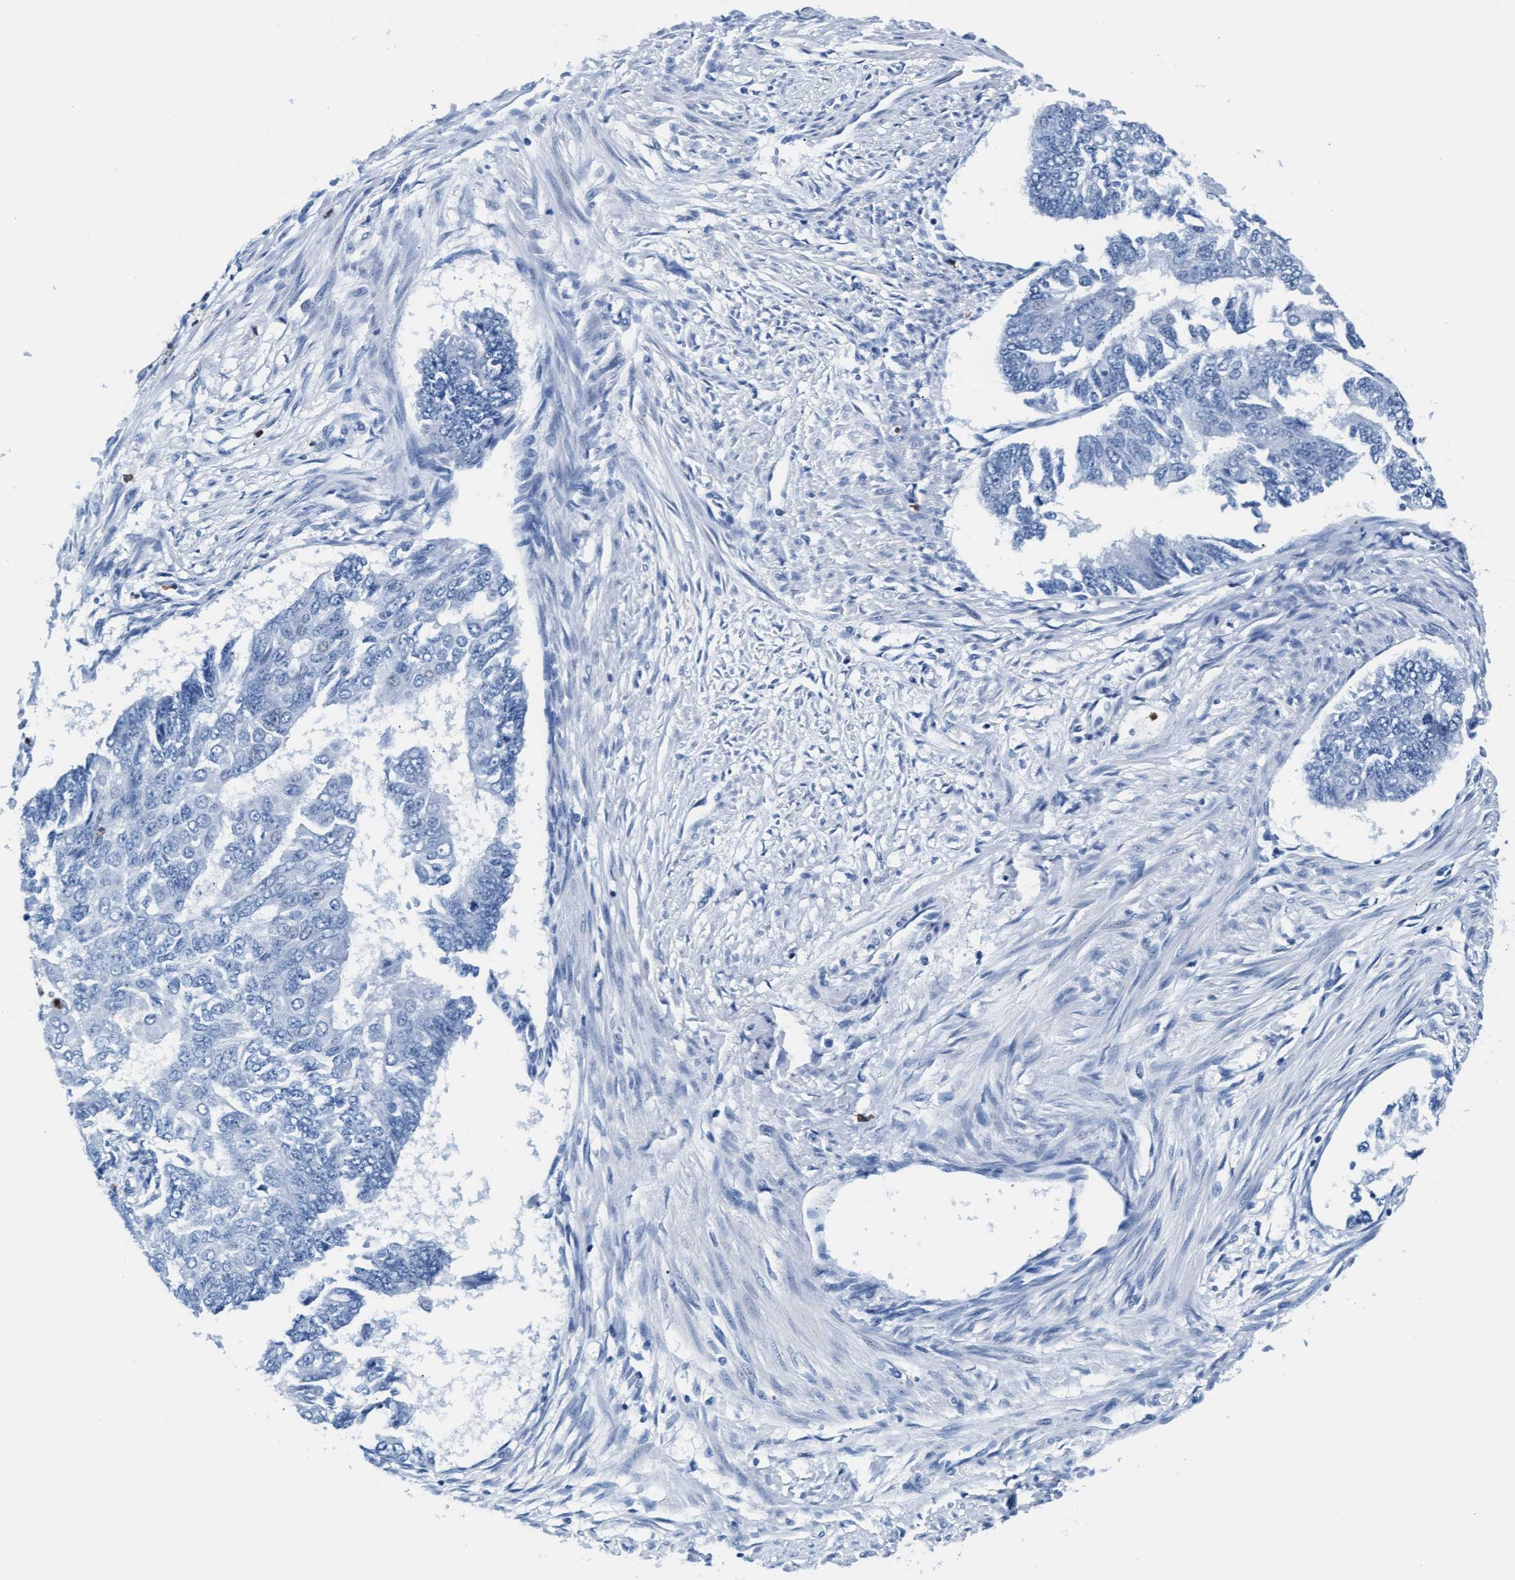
{"staining": {"intensity": "negative", "quantity": "none", "location": "none"}, "tissue": "endometrial cancer", "cell_type": "Tumor cells", "image_type": "cancer", "snomed": [{"axis": "morphology", "description": "Adenocarcinoma, NOS"}, {"axis": "topography", "description": "Endometrium"}], "caption": "Immunohistochemistry (IHC) of adenocarcinoma (endometrial) displays no positivity in tumor cells. The staining was performed using DAB (3,3'-diaminobenzidine) to visualize the protein expression in brown, while the nuclei were stained in blue with hematoxylin (Magnification: 20x).", "gene": "MMP8", "patient": {"sex": "female", "age": 32}}